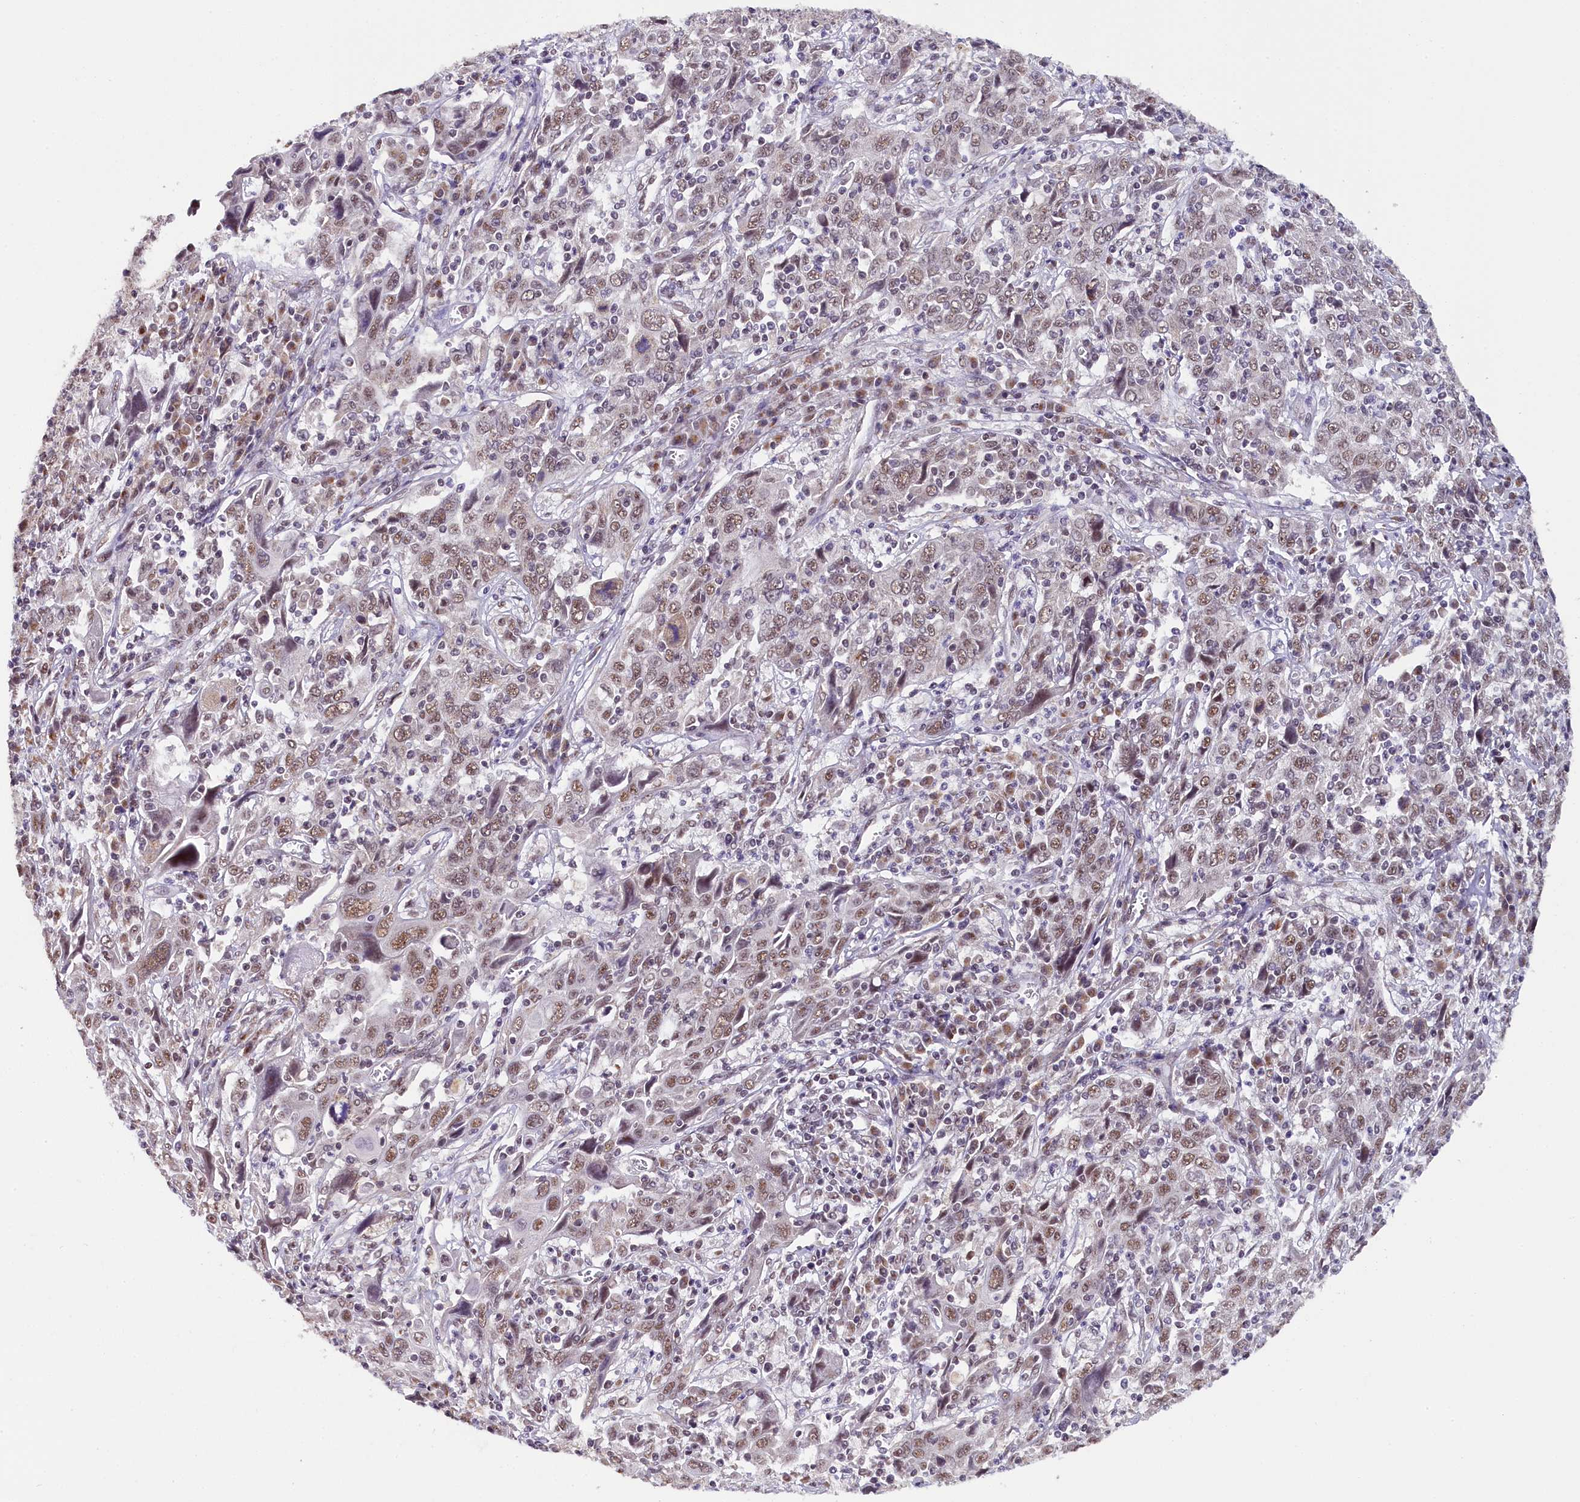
{"staining": {"intensity": "moderate", "quantity": ">75%", "location": "nuclear"}, "tissue": "cervical cancer", "cell_type": "Tumor cells", "image_type": "cancer", "snomed": [{"axis": "morphology", "description": "Squamous cell carcinoma, NOS"}, {"axis": "topography", "description": "Cervix"}], "caption": "Immunohistochemical staining of human cervical squamous cell carcinoma exhibits moderate nuclear protein staining in approximately >75% of tumor cells. (brown staining indicates protein expression, while blue staining denotes nuclei).", "gene": "NCBP1", "patient": {"sex": "female", "age": 46}}